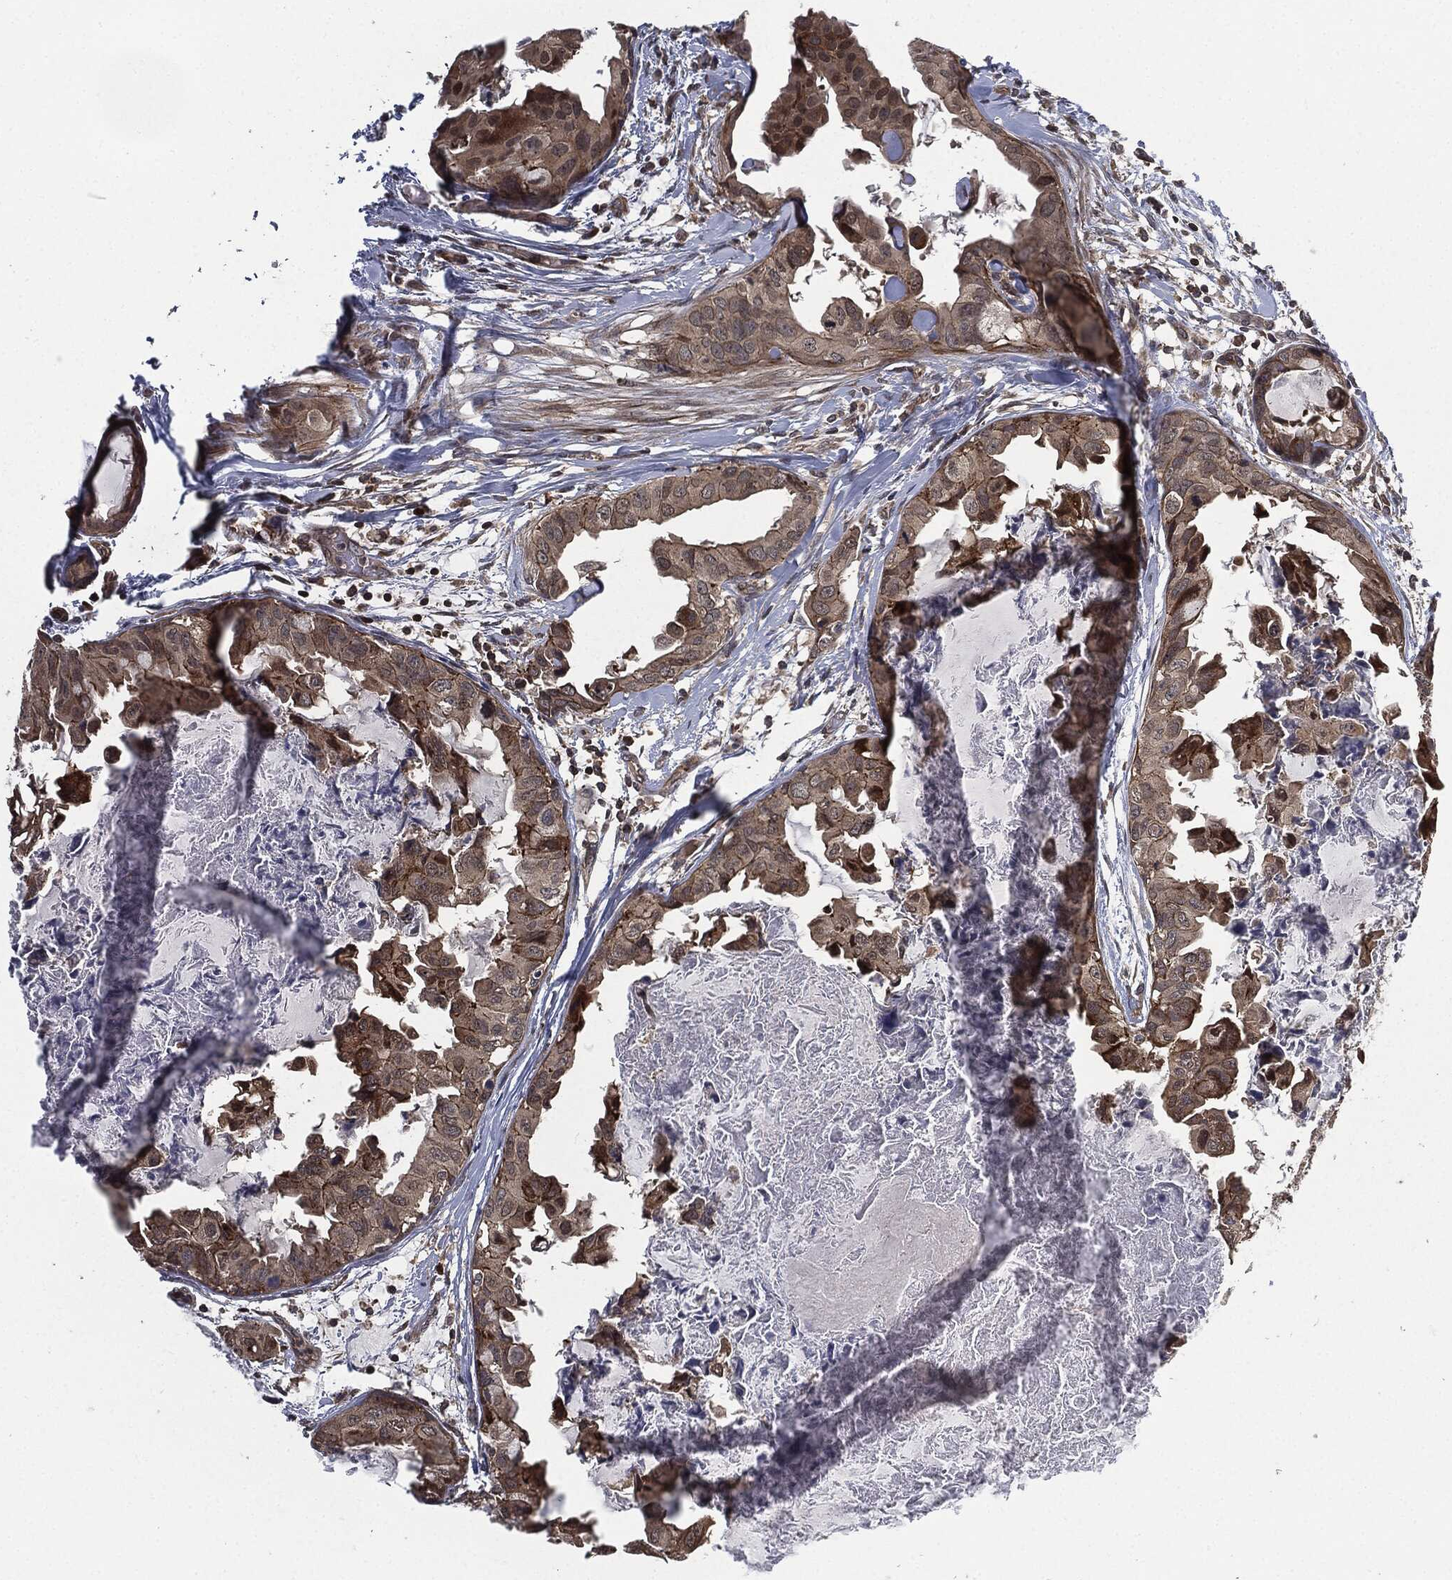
{"staining": {"intensity": "weak", "quantity": ">75%", "location": "cytoplasmic/membranous"}, "tissue": "breast cancer", "cell_type": "Tumor cells", "image_type": "cancer", "snomed": [{"axis": "morphology", "description": "Normal tissue, NOS"}, {"axis": "morphology", "description": "Duct carcinoma"}, {"axis": "topography", "description": "Breast"}], "caption": "Immunohistochemistry (IHC) image of infiltrating ductal carcinoma (breast) stained for a protein (brown), which exhibits low levels of weak cytoplasmic/membranous positivity in approximately >75% of tumor cells.", "gene": "UBR1", "patient": {"sex": "female", "age": 40}}